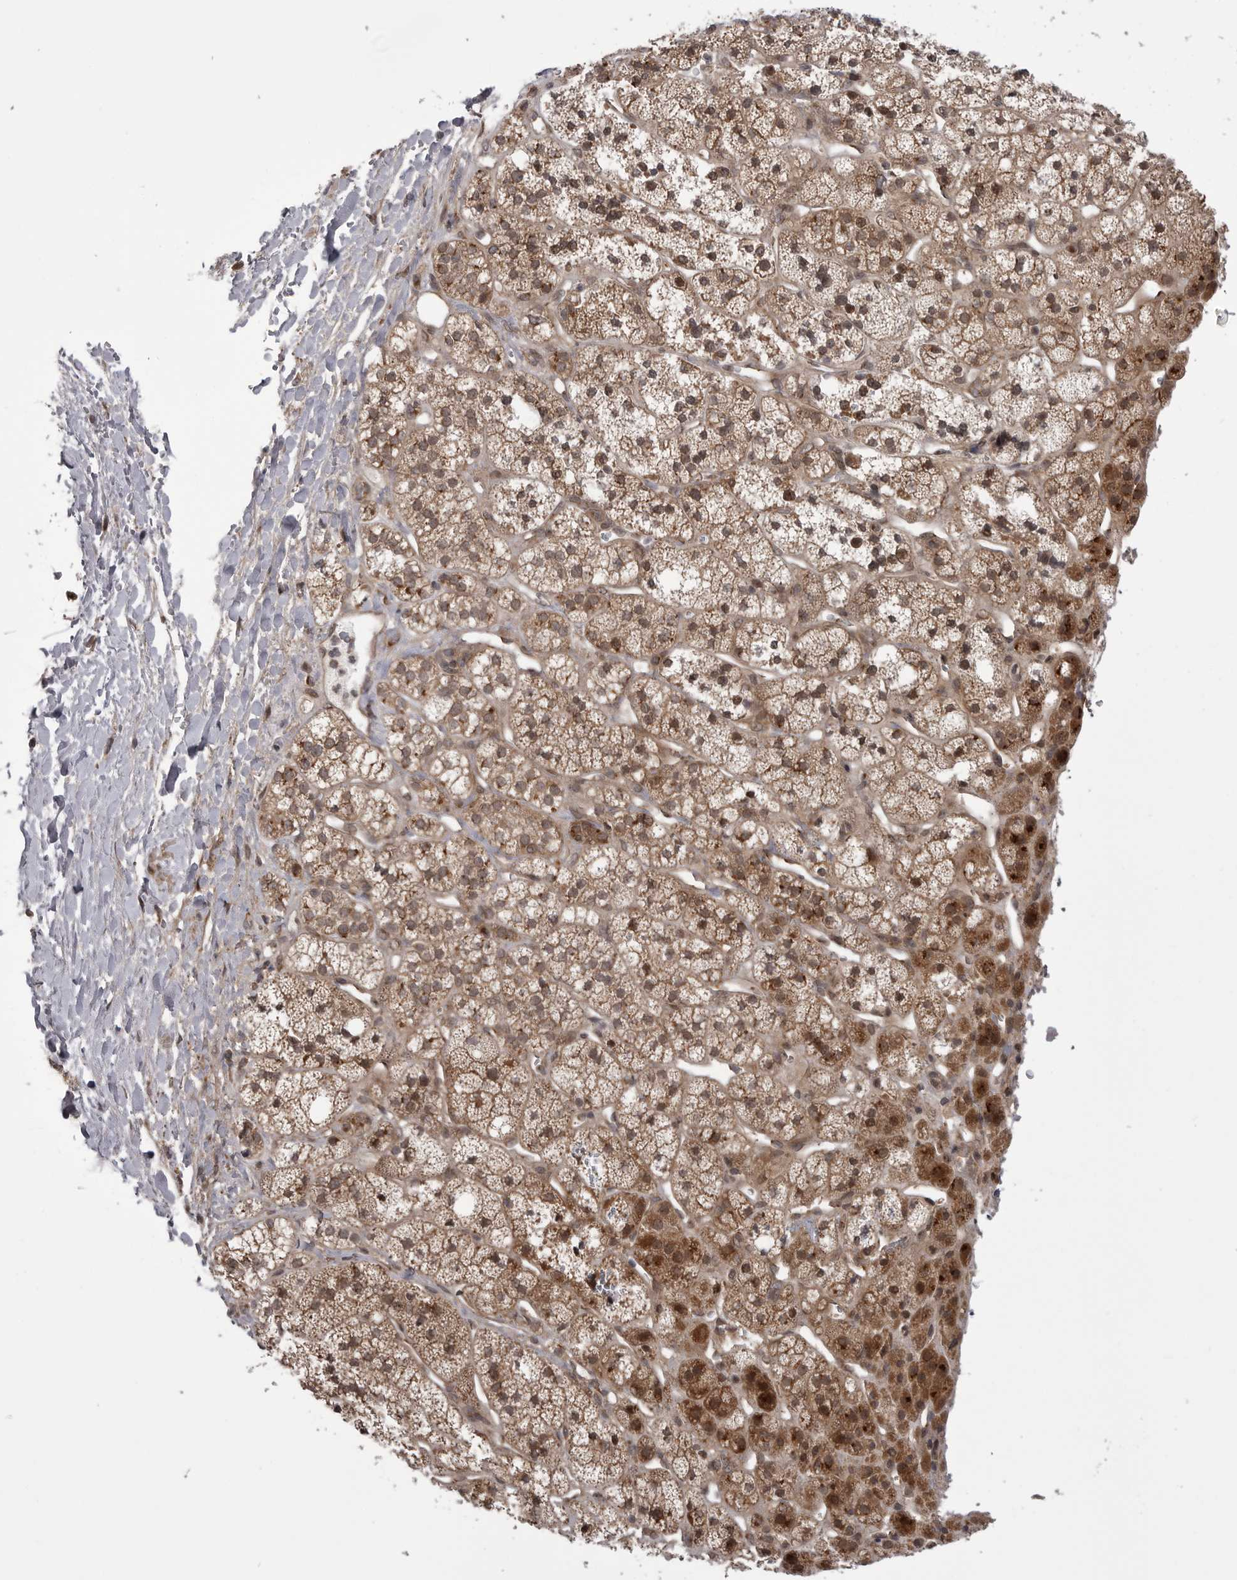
{"staining": {"intensity": "moderate", "quantity": ">75%", "location": "cytoplasmic/membranous,nuclear"}, "tissue": "adrenal gland", "cell_type": "Glandular cells", "image_type": "normal", "snomed": [{"axis": "morphology", "description": "Normal tissue, NOS"}, {"axis": "topography", "description": "Adrenal gland"}], "caption": "This photomicrograph reveals immunohistochemistry (IHC) staining of normal human adrenal gland, with medium moderate cytoplasmic/membranous,nuclear expression in about >75% of glandular cells.", "gene": "PDCL", "patient": {"sex": "male", "age": 56}}